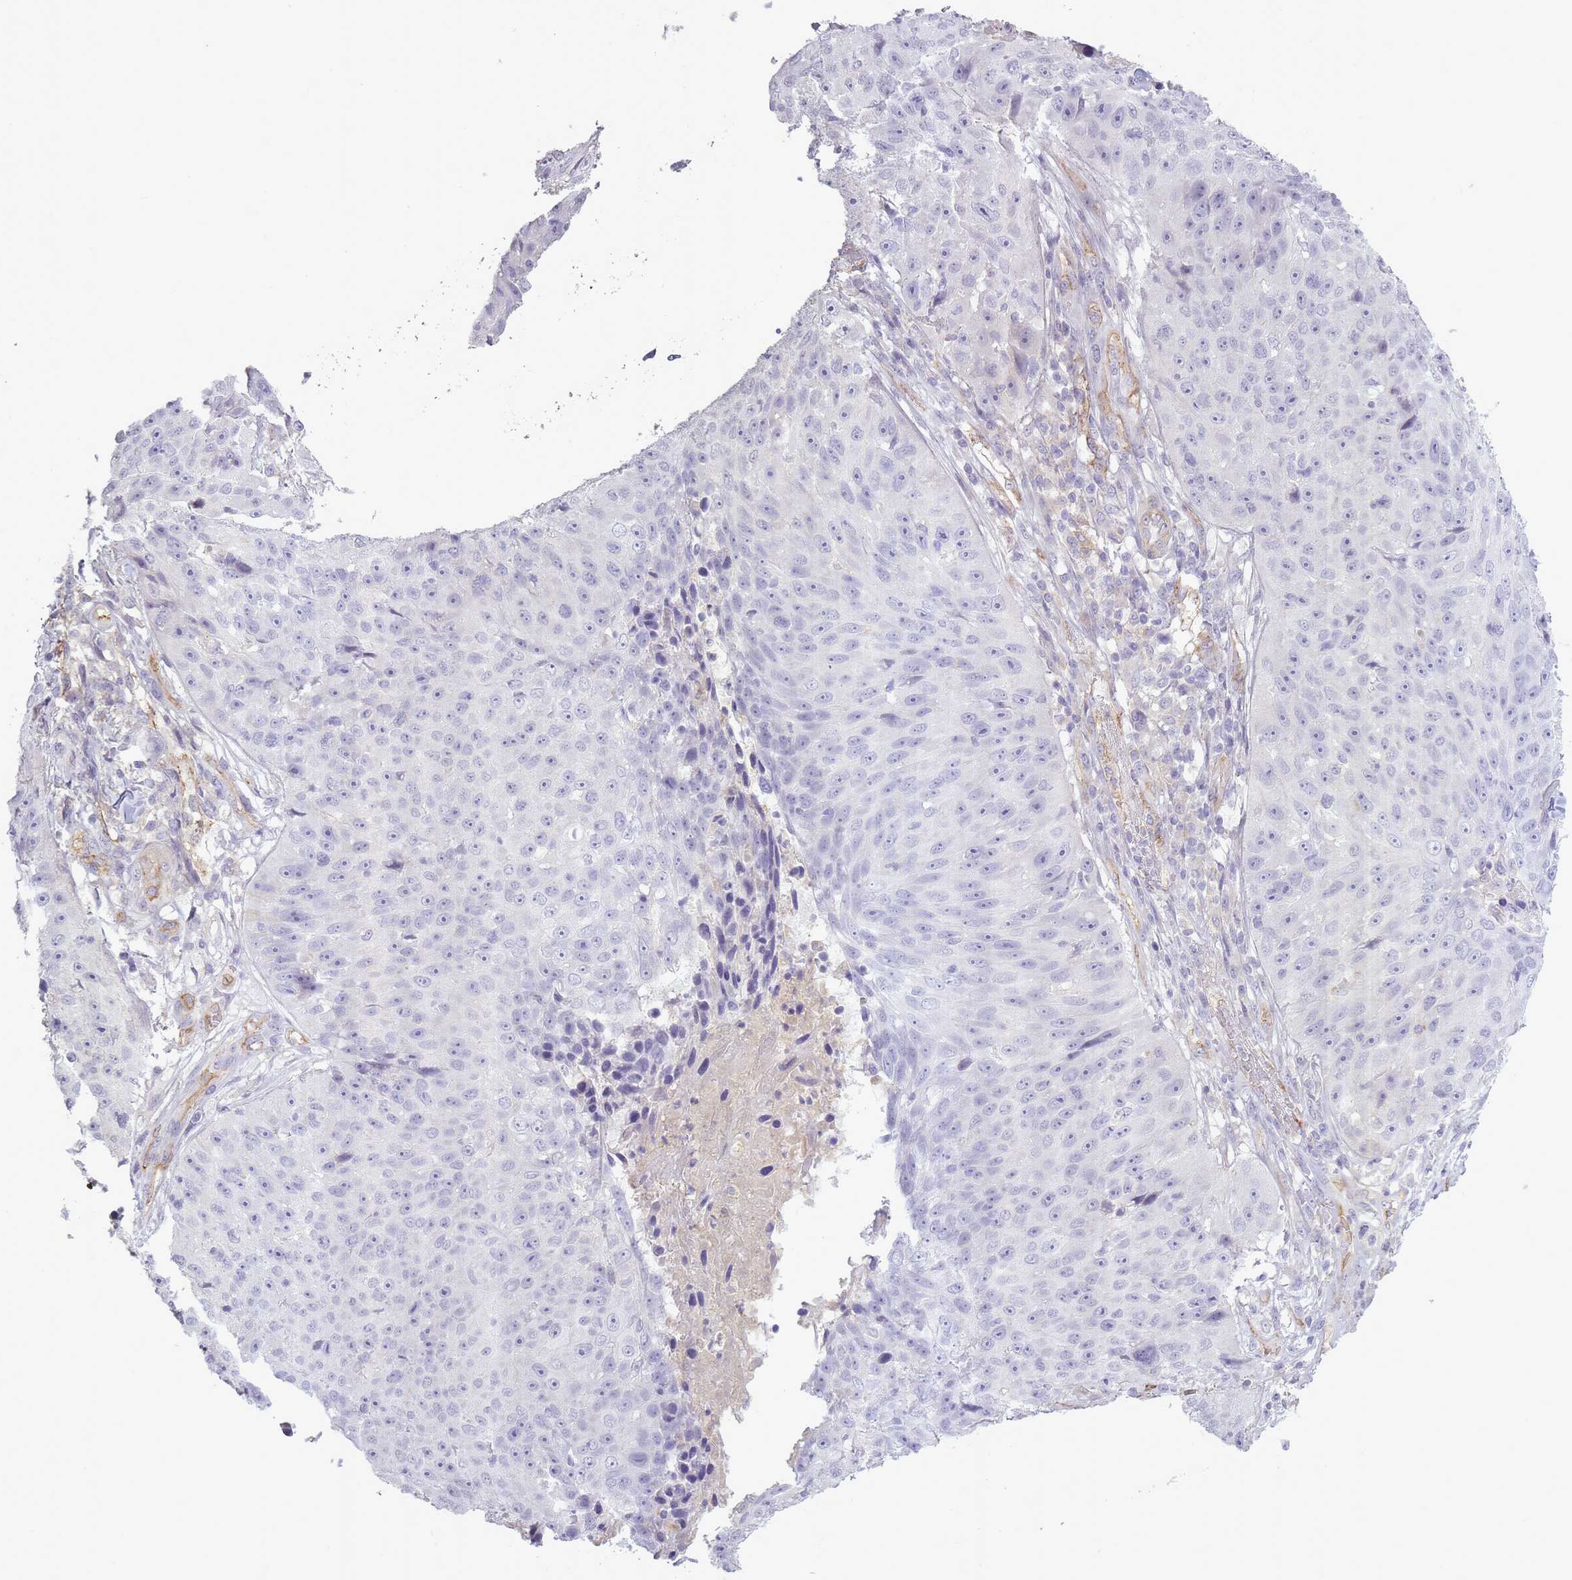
{"staining": {"intensity": "negative", "quantity": "none", "location": "none"}, "tissue": "skin cancer", "cell_type": "Tumor cells", "image_type": "cancer", "snomed": [{"axis": "morphology", "description": "Squamous cell carcinoma, NOS"}, {"axis": "topography", "description": "Skin"}], "caption": "Photomicrograph shows no protein positivity in tumor cells of skin cancer (squamous cell carcinoma) tissue.", "gene": "SLC8A2", "patient": {"sex": "female", "age": 87}}